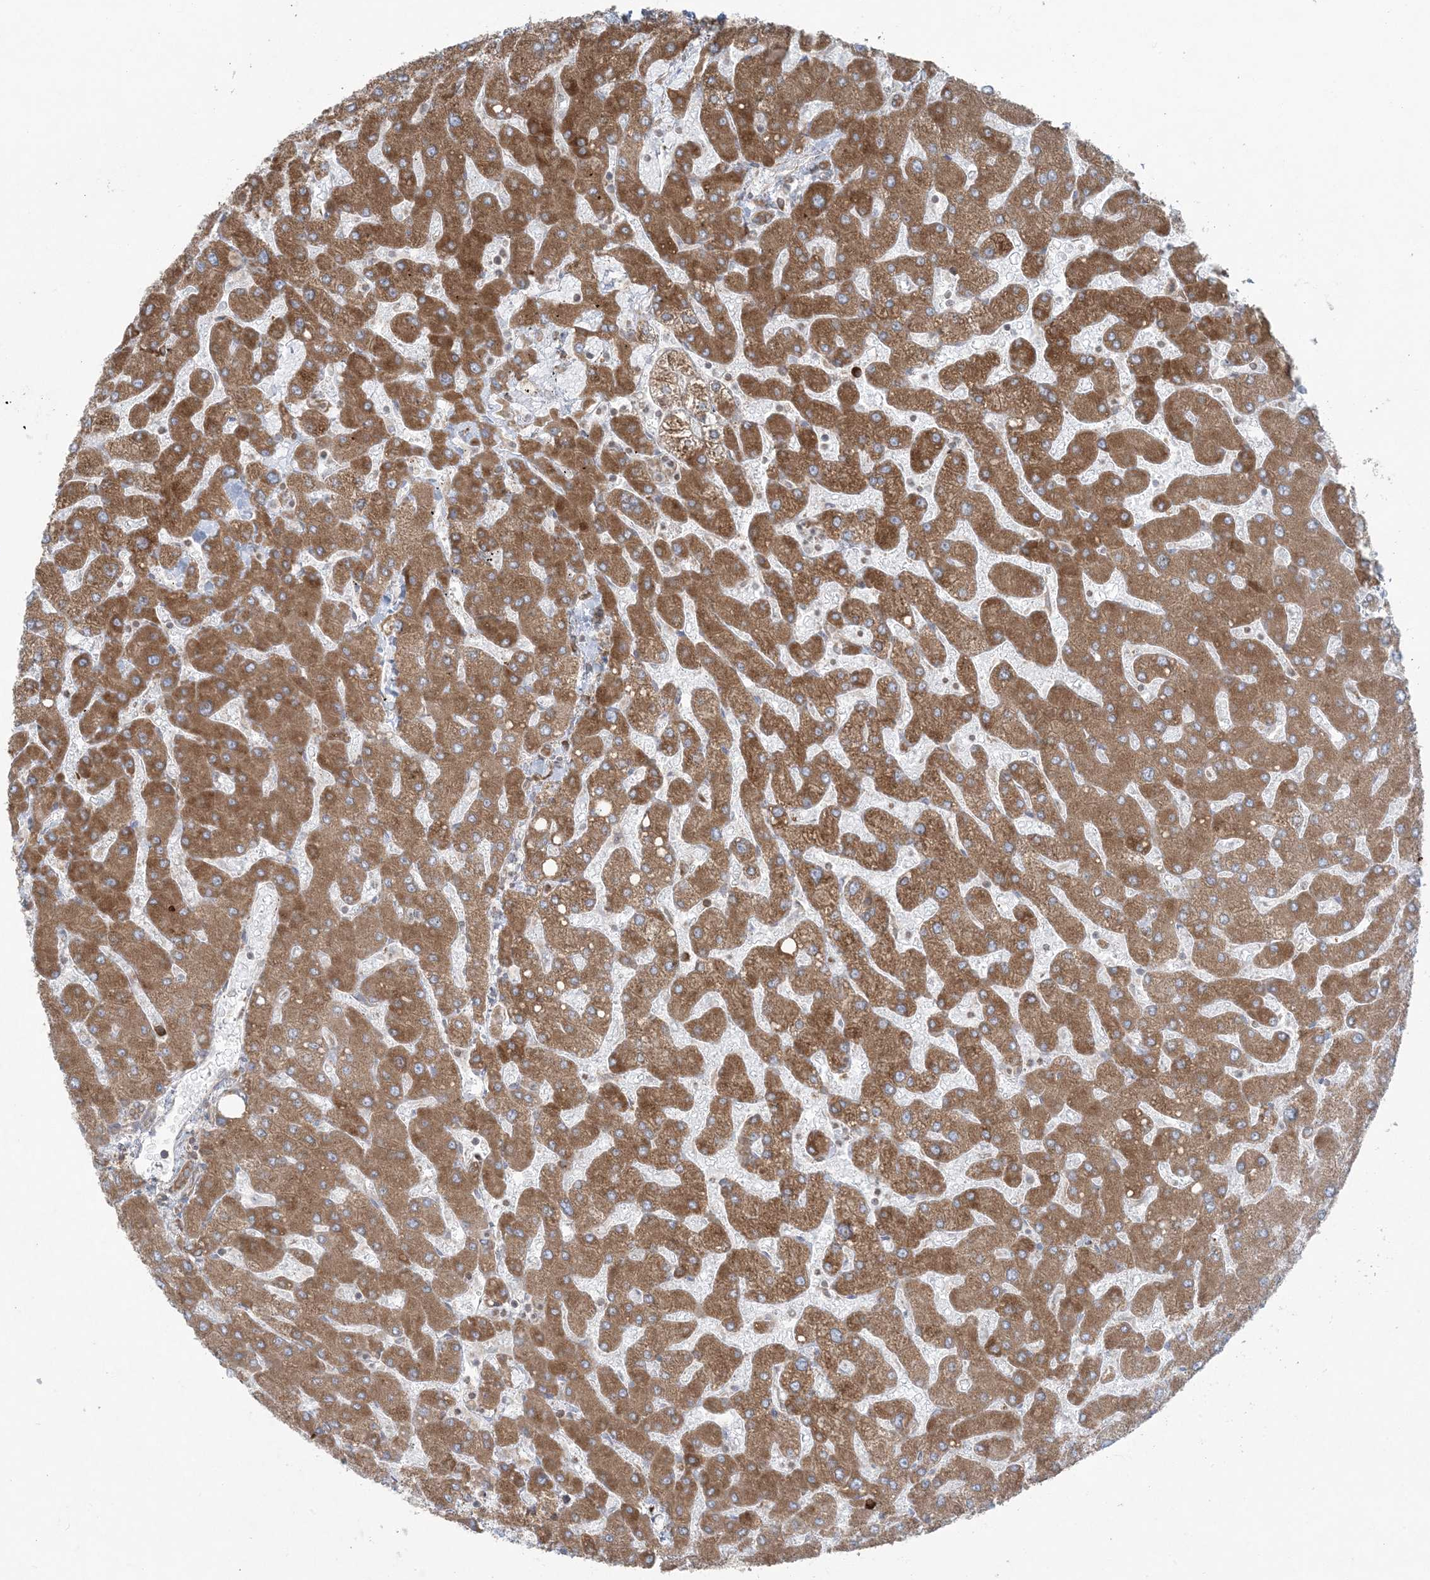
{"staining": {"intensity": "moderate", "quantity": ">75%", "location": "cytoplasmic/membranous"}, "tissue": "liver", "cell_type": "Cholangiocytes", "image_type": "normal", "snomed": [{"axis": "morphology", "description": "Normal tissue, NOS"}, {"axis": "topography", "description": "Liver"}], "caption": "This micrograph reveals IHC staining of benign liver, with medium moderate cytoplasmic/membranous positivity in about >75% of cholangiocytes.", "gene": "UBXN4", "patient": {"sex": "male", "age": 55}}